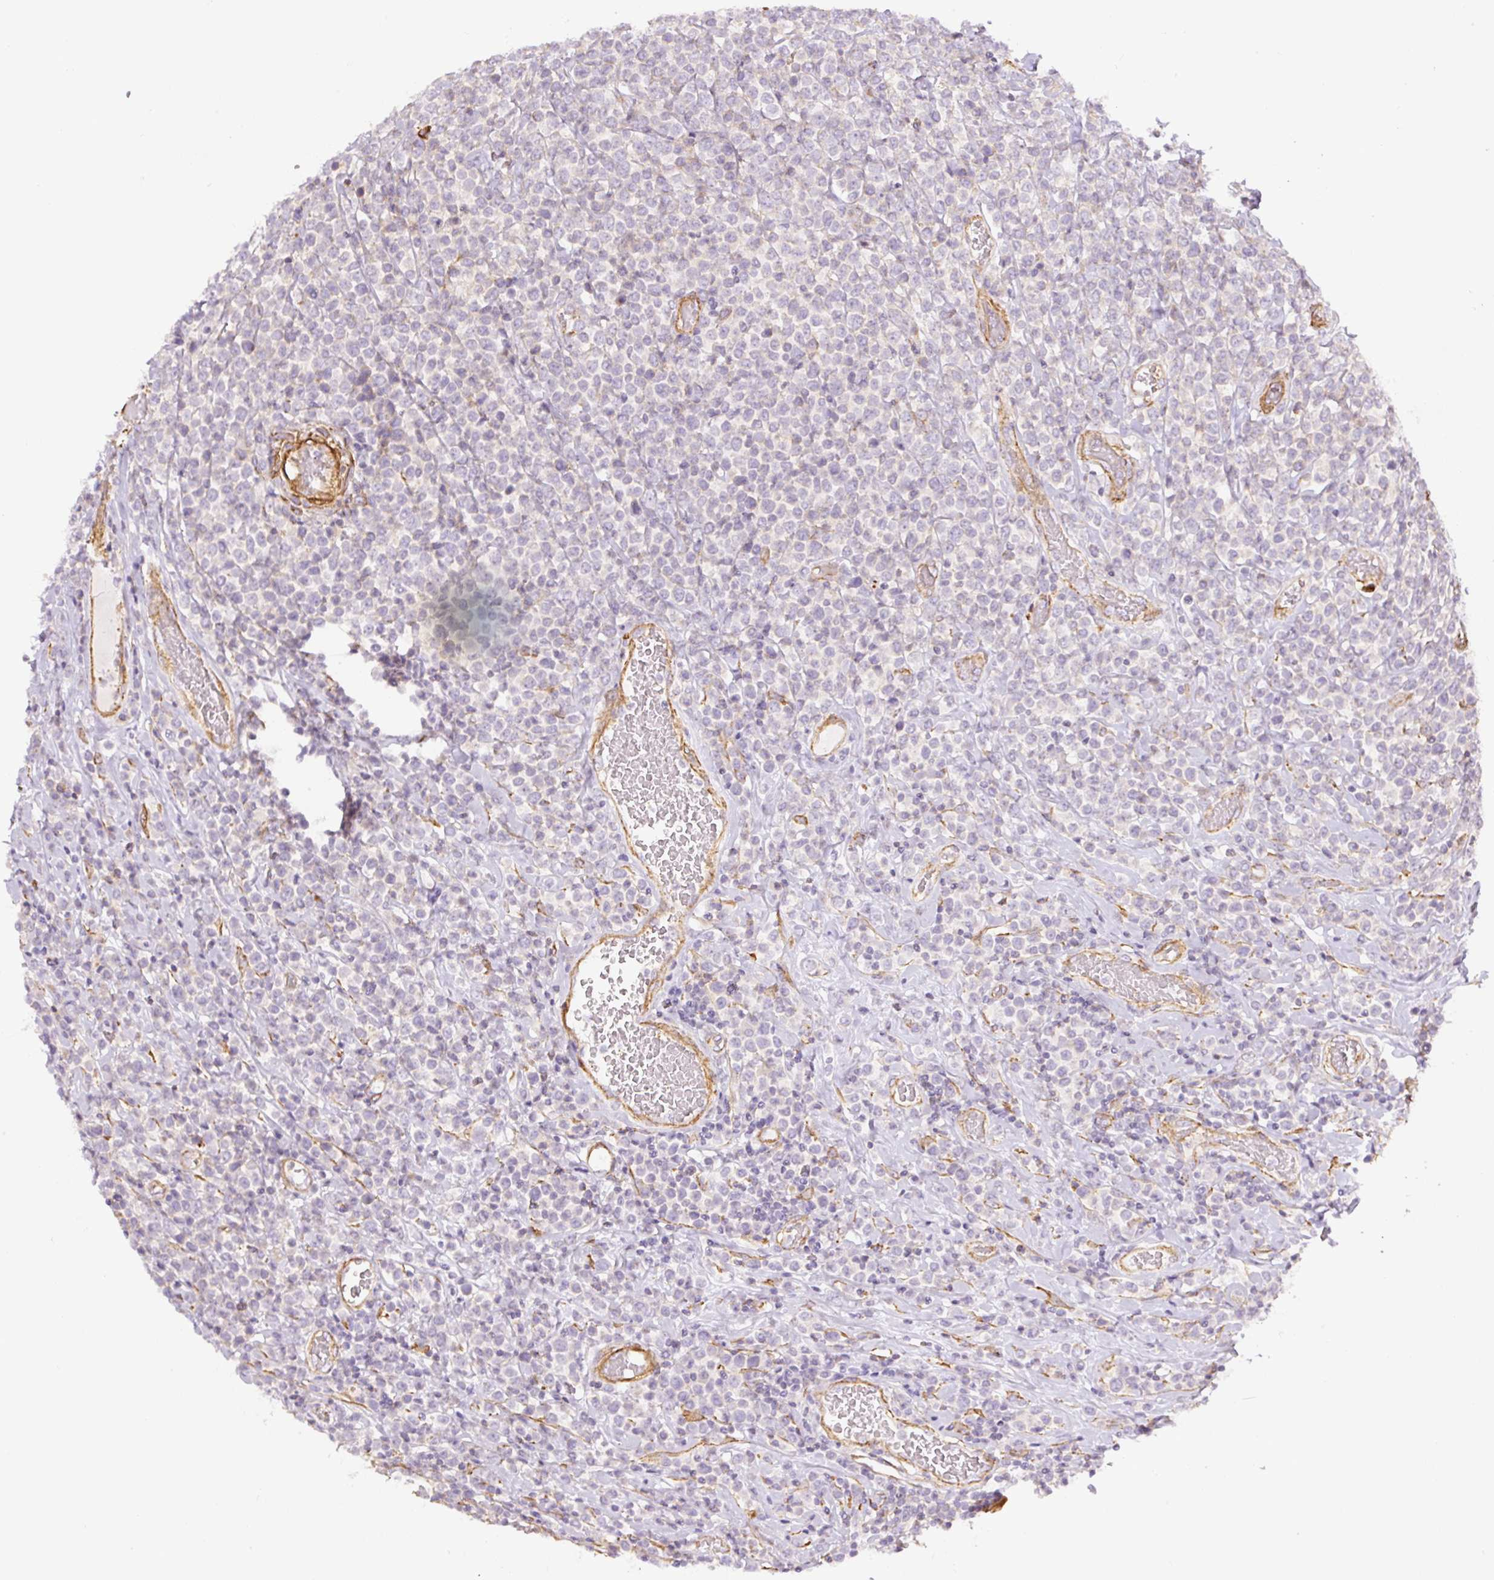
{"staining": {"intensity": "negative", "quantity": "none", "location": "none"}, "tissue": "lymphoma", "cell_type": "Tumor cells", "image_type": "cancer", "snomed": [{"axis": "morphology", "description": "Malignant lymphoma, non-Hodgkin's type, High grade"}, {"axis": "topography", "description": "Soft tissue"}], "caption": "Malignant lymphoma, non-Hodgkin's type (high-grade) was stained to show a protein in brown. There is no significant staining in tumor cells.", "gene": "MYL12A", "patient": {"sex": "female", "age": 56}}